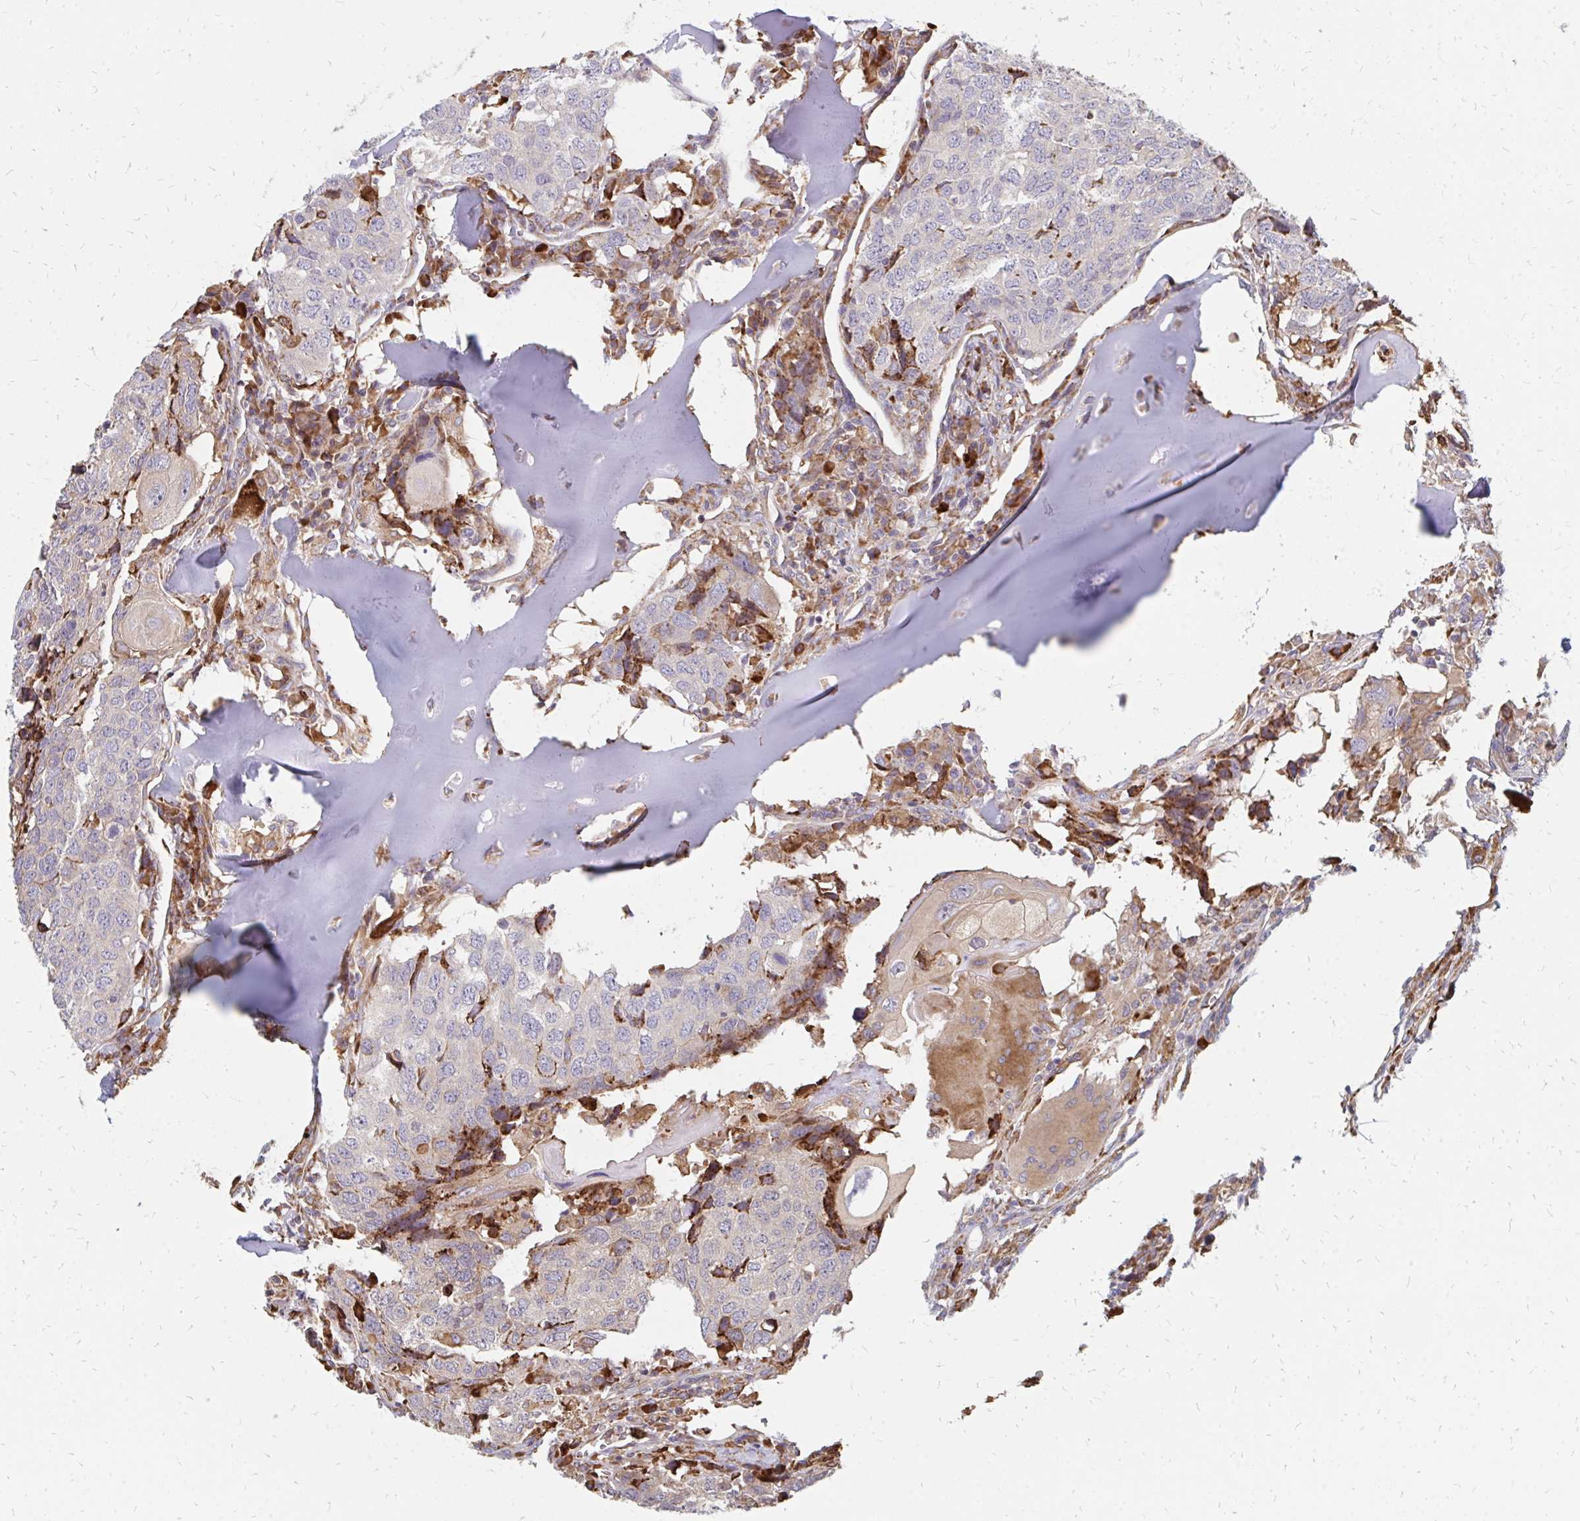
{"staining": {"intensity": "negative", "quantity": "none", "location": "none"}, "tissue": "head and neck cancer", "cell_type": "Tumor cells", "image_type": "cancer", "snomed": [{"axis": "morphology", "description": "Normal tissue, NOS"}, {"axis": "morphology", "description": "Squamous cell carcinoma, NOS"}, {"axis": "topography", "description": "Skeletal muscle"}, {"axis": "topography", "description": "Vascular tissue"}, {"axis": "topography", "description": "Peripheral nerve tissue"}, {"axis": "topography", "description": "Head-Neck"}], "caption": "The micrograph displays no significant expression in tumor cells of squamous cell carcinoma (head and neck). (Brightfield microscopy of DAB immunohistochemistry (IHC) at high magnification).", "gene": "PPP1R13L", "patient": {"sex": "male", "age": 66}}